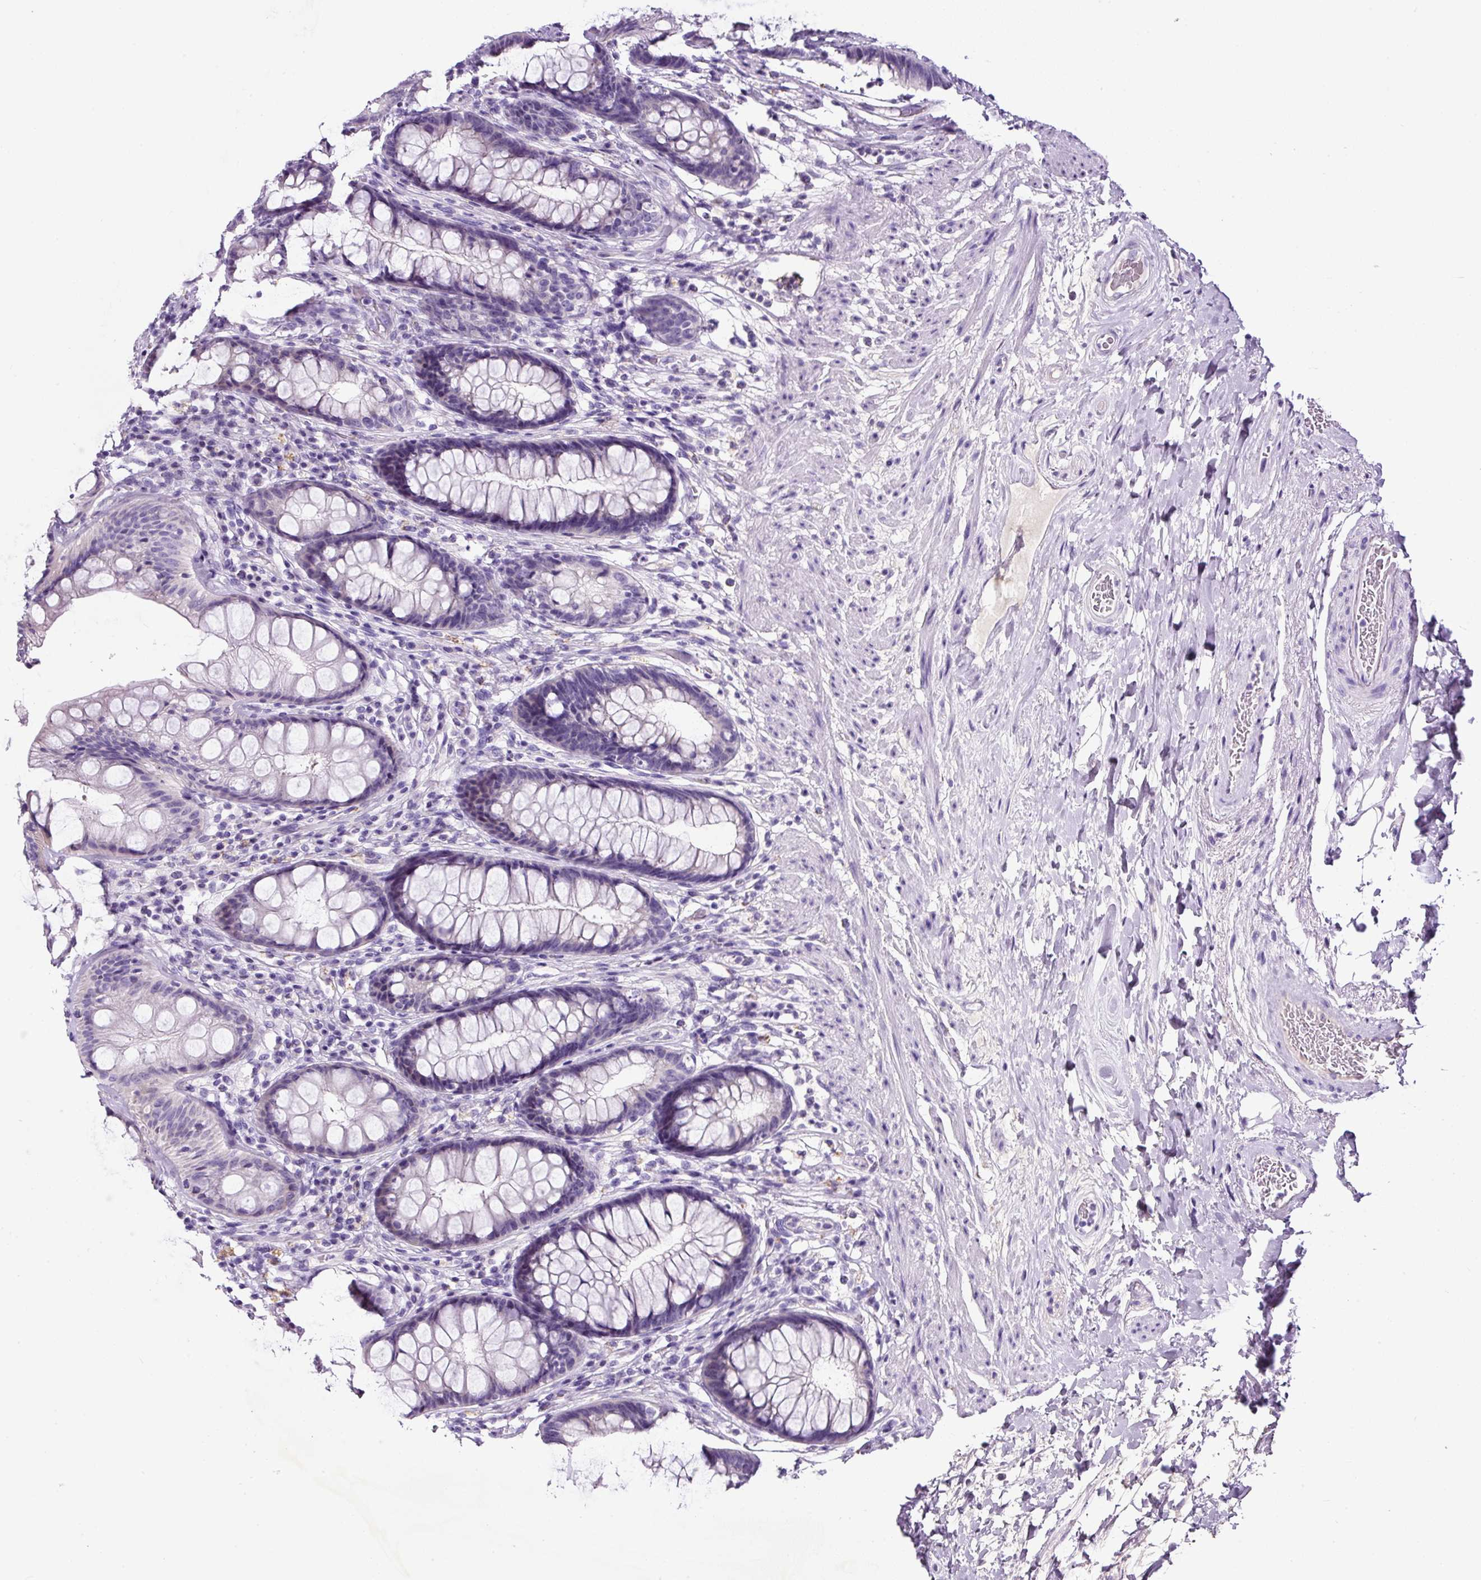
{"staining": {"intensity": "negative", "quantity": "none", "location": "none"}, "tissue": "rectum", "cell_type": "Glandular cells", "image_type": "normal", "snomed": [{"axis": "morphology", "description": "Normal tissue, NOS"}, {"axis": "topography", "description": "Rectum"}], "caption": "This is an IHC histopathology image of normal rectum. There is no expression in glandular cells.", "gene": "SP8", "patient": {"sex": "male", "age": 74}}